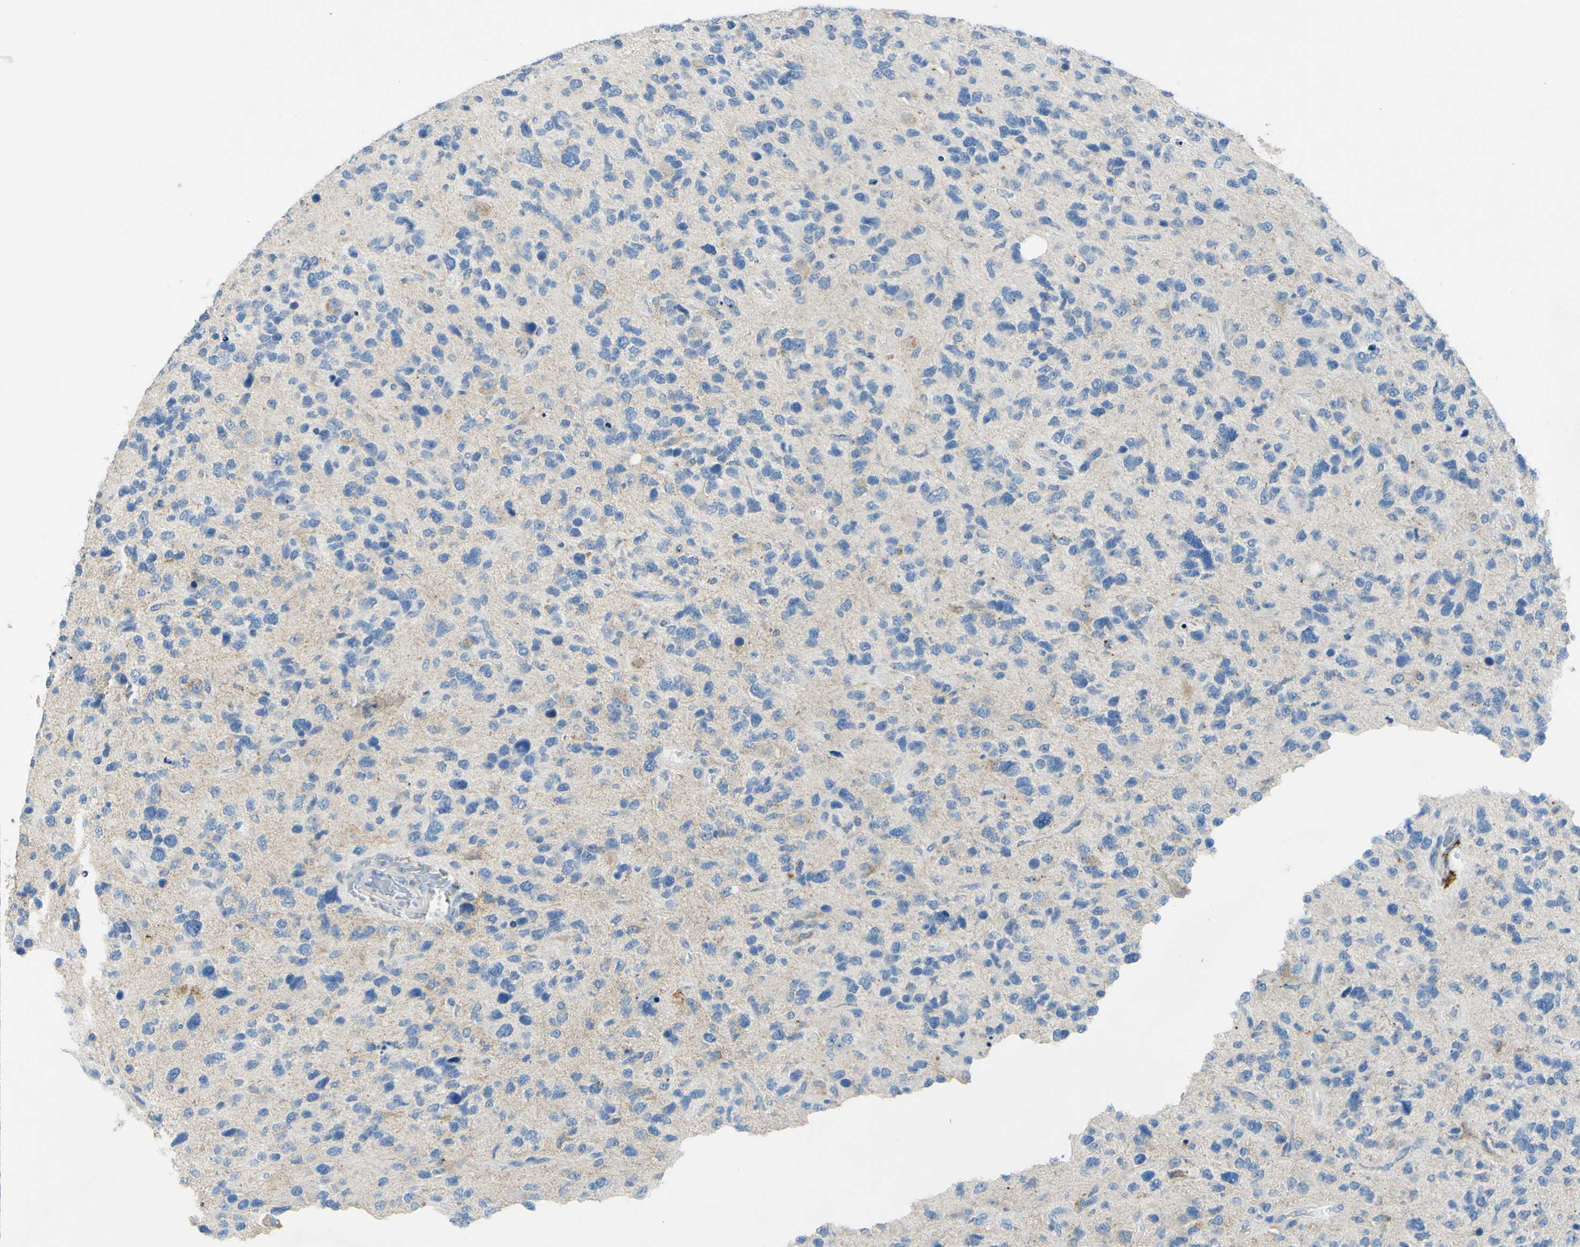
{"staining": {"intensity": "negative", "quantity": "none", "location": "none"}, "tissue": "glioma", "cell_type": "Tumor cells", "image_type": "cancer", "snomed": [{"axis": "morphology", "description": "Glioma, malignant, High grade"}, {"axis": "topography", "description": "Brain"}], "caption": "Human glioma stained for a protein using immunohistochemistry (IHC) reveals no staining in tumor cells.", "gene": "CDH10", "patient": {"sex": "female", "age": 58}}